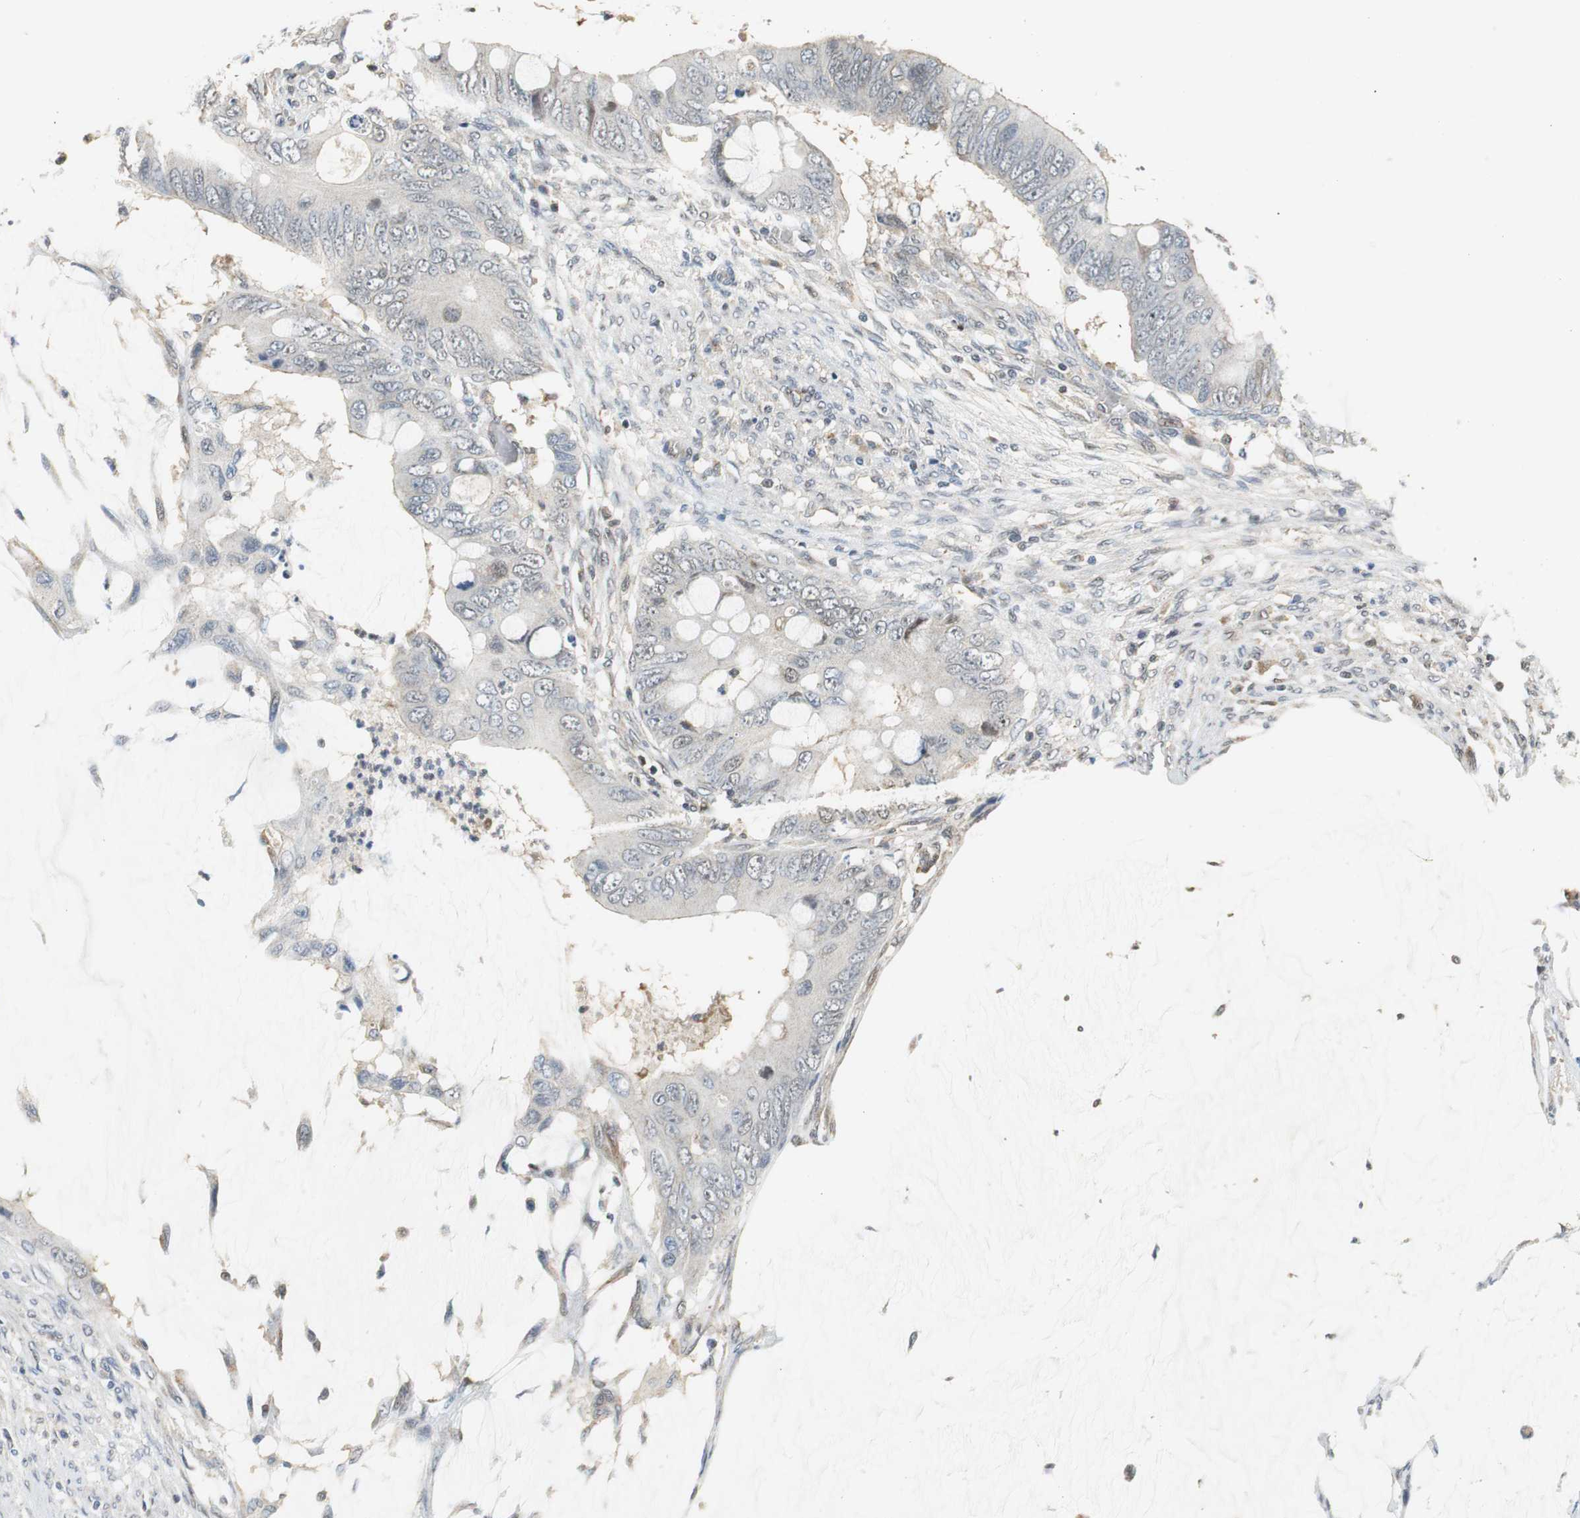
{"staining": {"intensity": "weak", "quantity": "25%-75%", "location": "cytoplasmic/membranous"}, "tissue": "colorectal cancer", "cell_type": "Tumor cells", "image_type": "cancer", "snomed": [{"axis": "morphology", "description": "Normal tissue, NOS"}, {"axis": "morphology", "description": "Adenocarcinoma, NOS"}, {"axis": "topography", "description": "Rectum"}, {"axis": "topography", "description": "Peripheral nerve tissue"}], "caption": "This image reveals immunohistochemistry staining of adenocarcinoma (colorectal), with low weak cytoplasmic/membranous staining in about 25%-75% of tumor cells.", "gene": "GSDMD", "patient": {"sex": "female", "age": 77}}